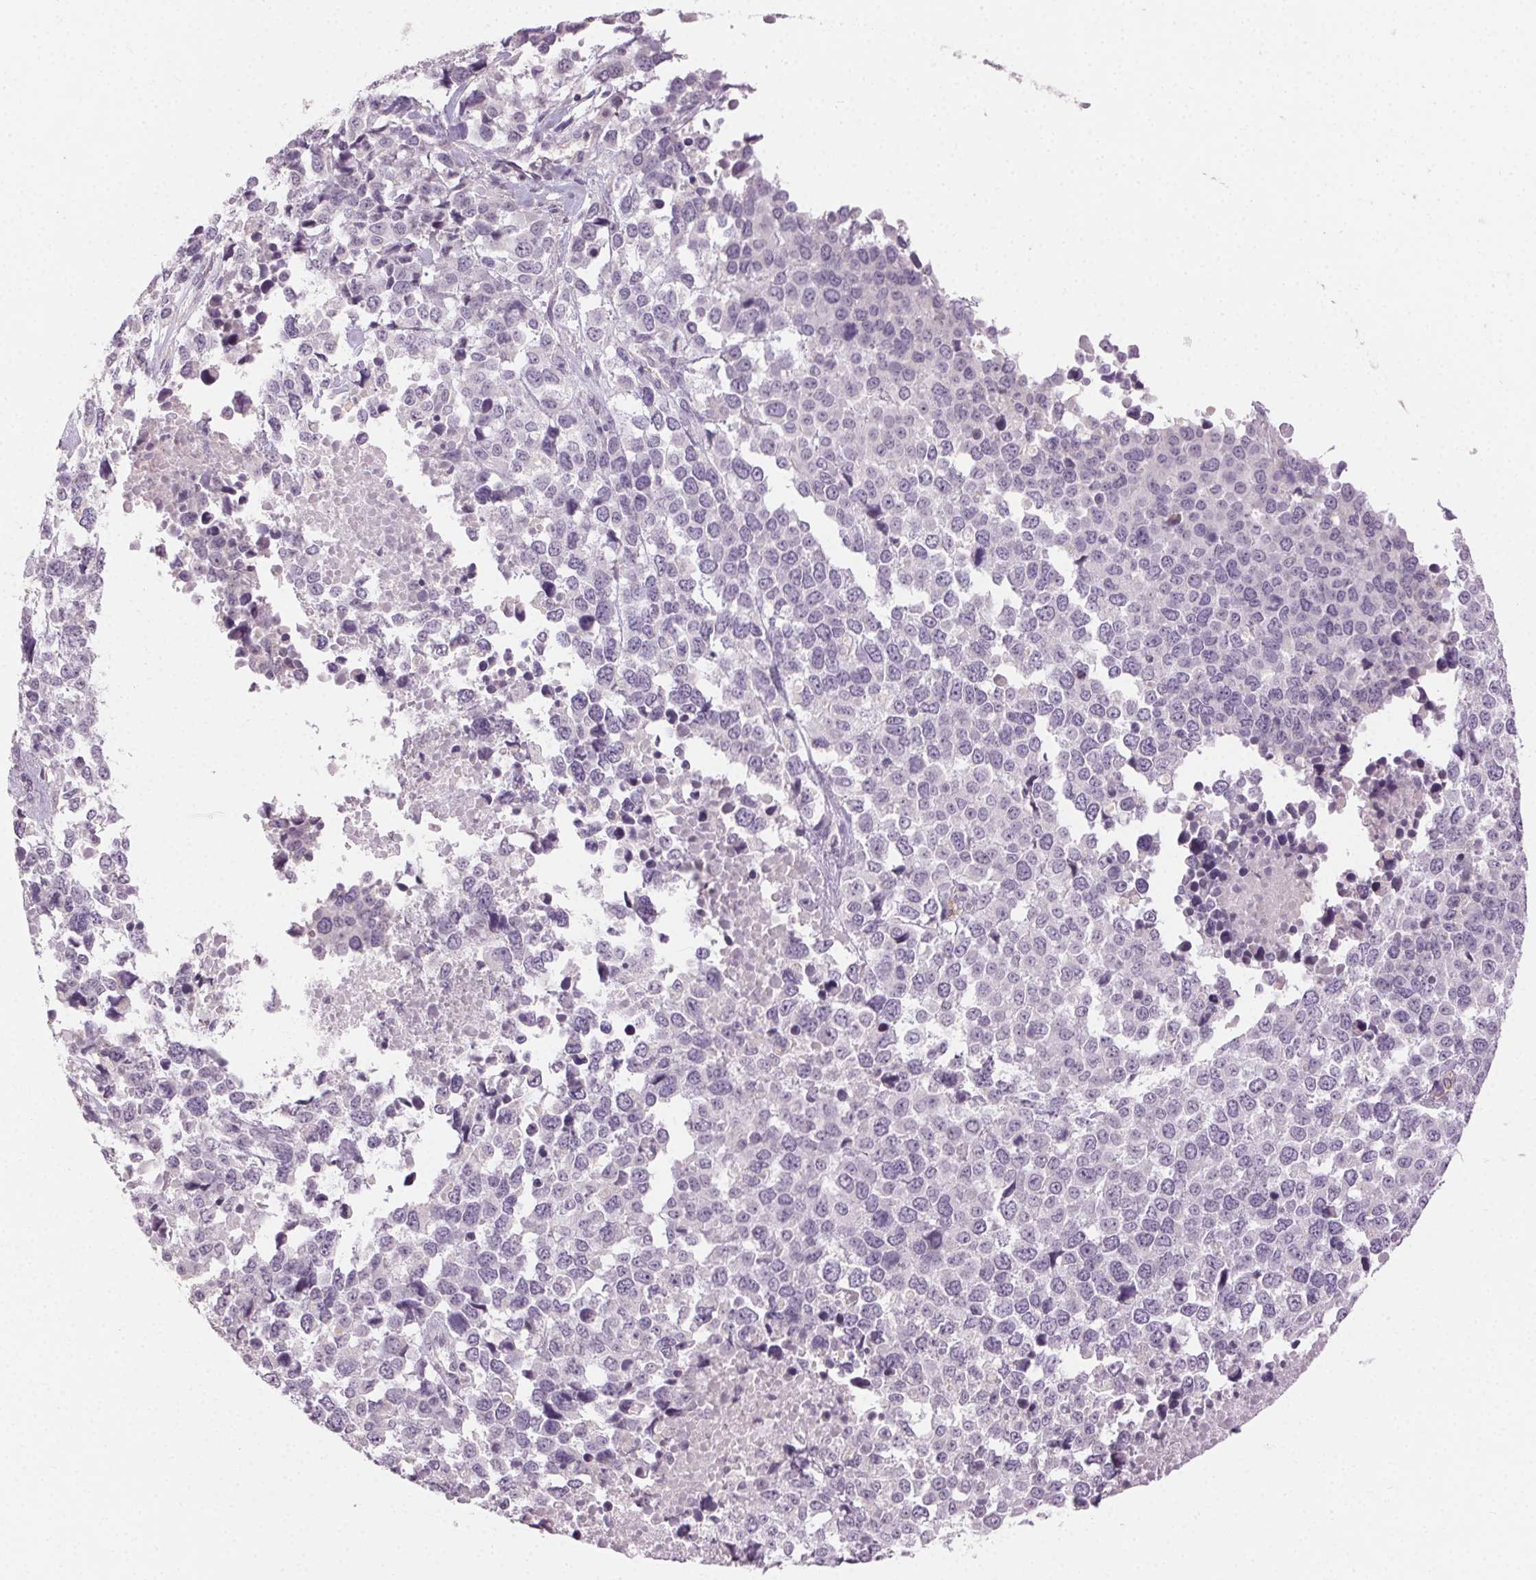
{"staining": {"intensity": "negative", "quantity": "none", "location": "none"}, "tissue": "melanoma", "cell_type": "Tumor cells", "image_type": "cancer", "snomed": [{"axis": "morphology", "description": "Malignant melanoma, Metastatic site"}, {"axis": "topography", "description": "Skin"}], "caption": "Tumor cells show no significant protein positivity in melanoma. Nuclei are stained in blue.", "gene": "CLTRN", "patient": {"sex": "male", "age": 84}}